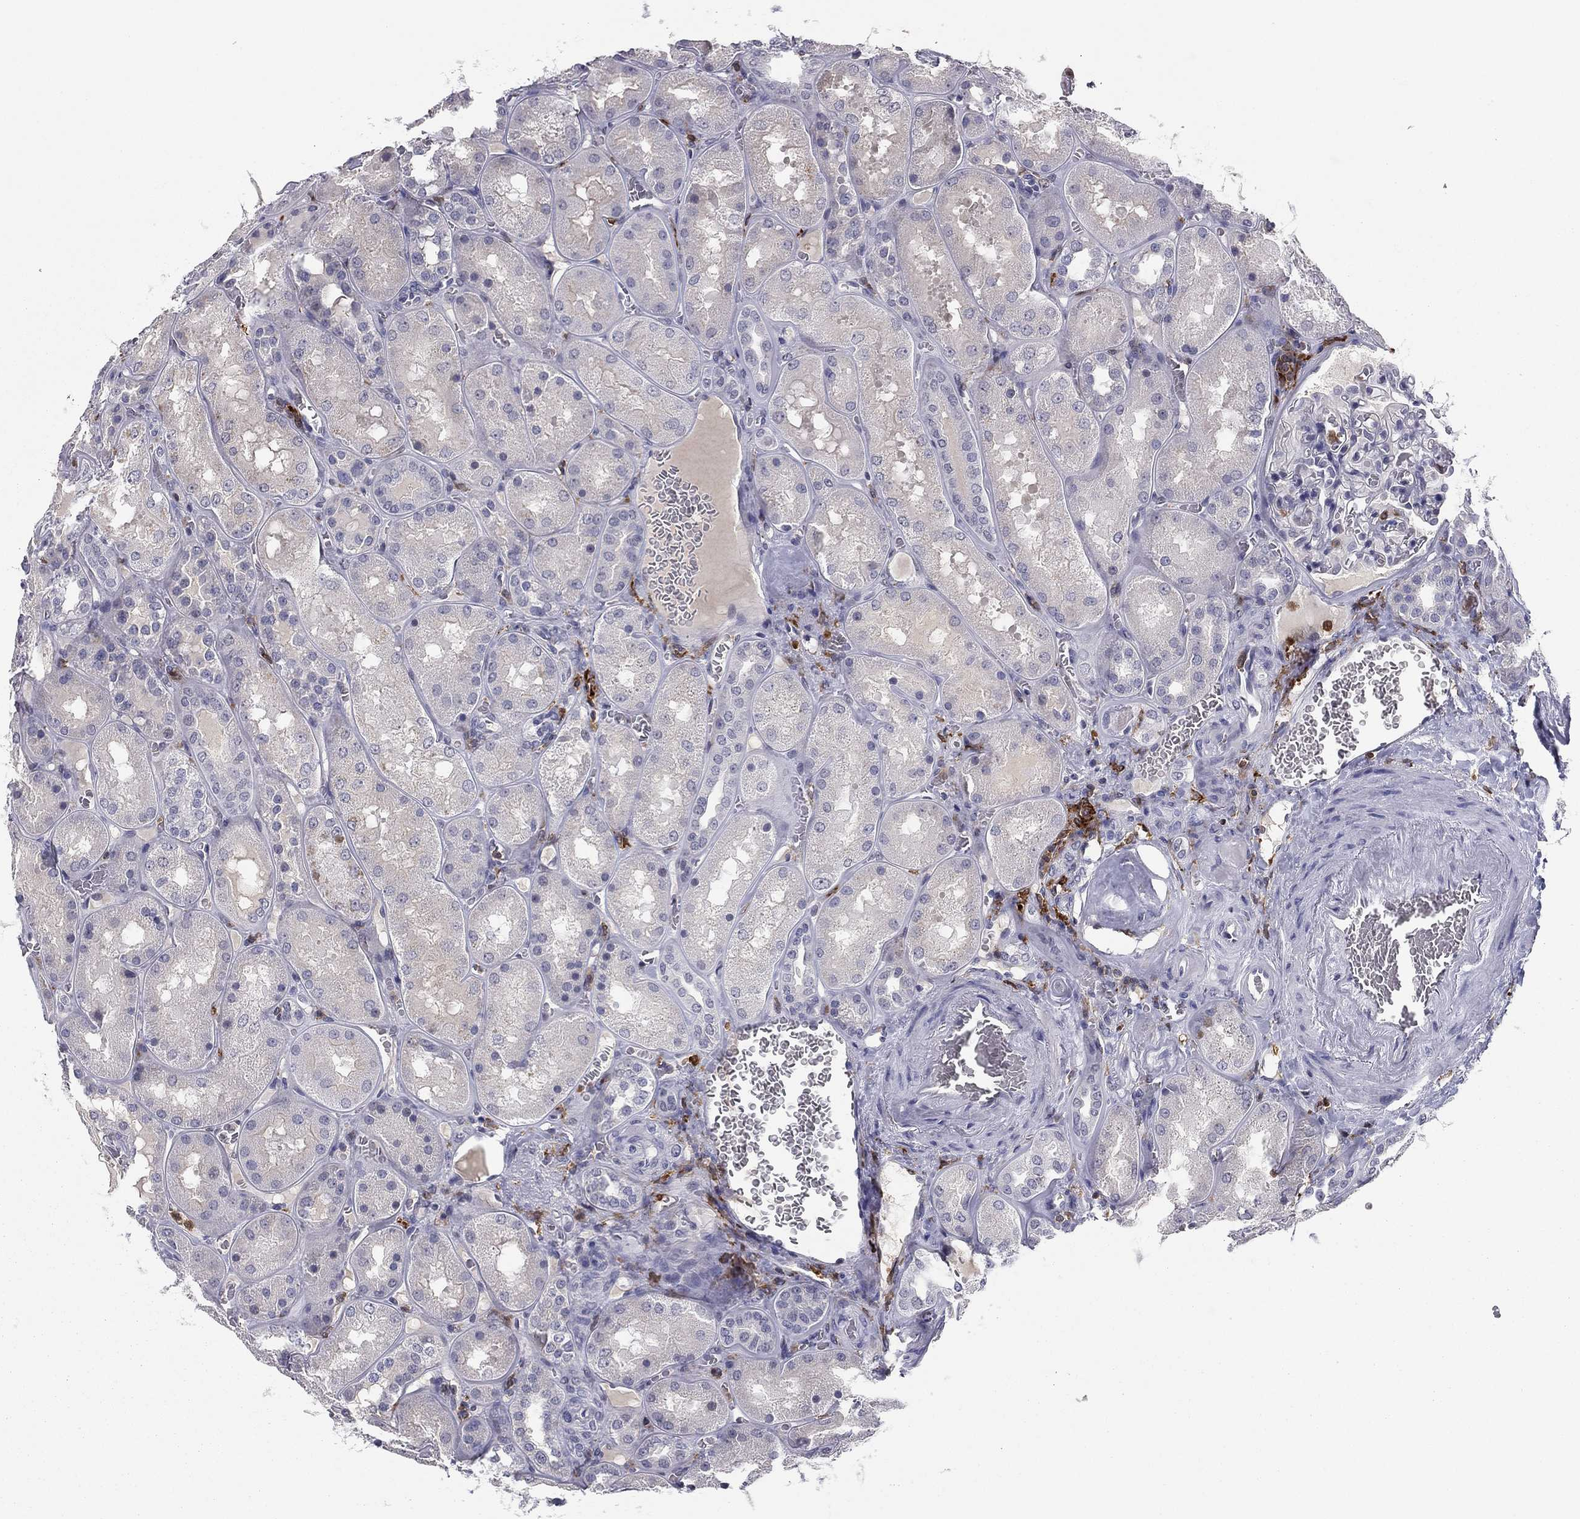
{"staining": {"intensity": "negative", "quantity": "none", "location": "none"}, "tissue": "kidney", "cell_type": "Cells in glomeruli", "image_type": "normal", "snomed": [{"axis": "morphology", "description": "Normal tissue, NOS"}, {"axis": "topography", "description": "Kidney"}], "caption": "Micrograph shows no protein staining in cells in glomeruli of benign kidney.", "gene": "PLCB2", "patient": {"sex": "male", "age": 73}}